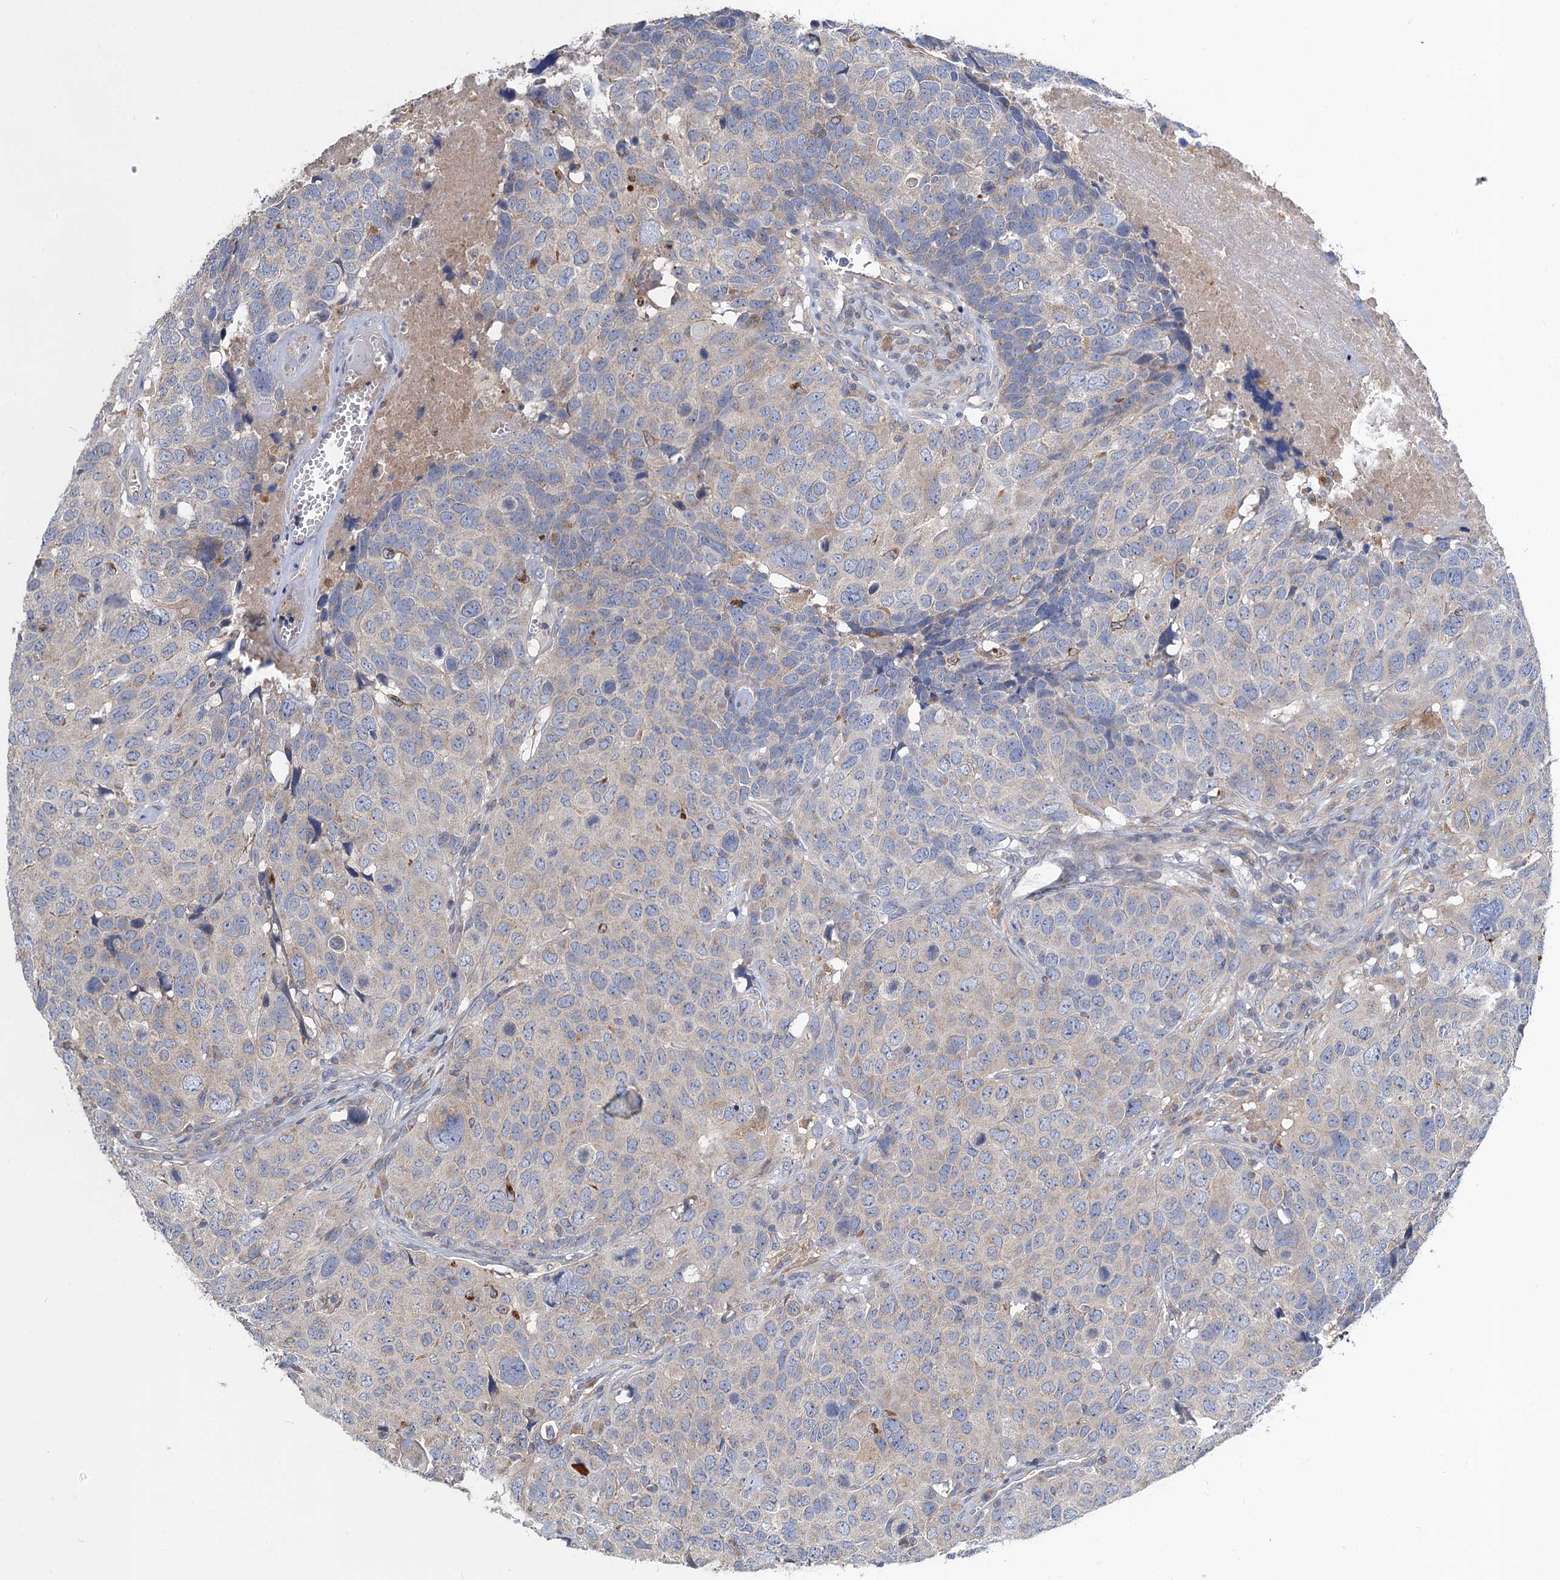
{"staining": {"intensity": "negative", "quantity": "none", "location": "none"}, "tissue": "head and neck cancer", "cell_type": "Tumor cells", "image_type": "cancer", "snomed": [{"axis": "morphology", "description": "Squamous cell carcinoma, NOS"}, {"axis": "topography", "description": "Head-Neck"}], "caption": "Immunohistochemical staining of head and neck cancer reveals no significant positivity in tumor cells.", "gene": "SNAP29", "patient": {"sex": "male", "age": 66}}